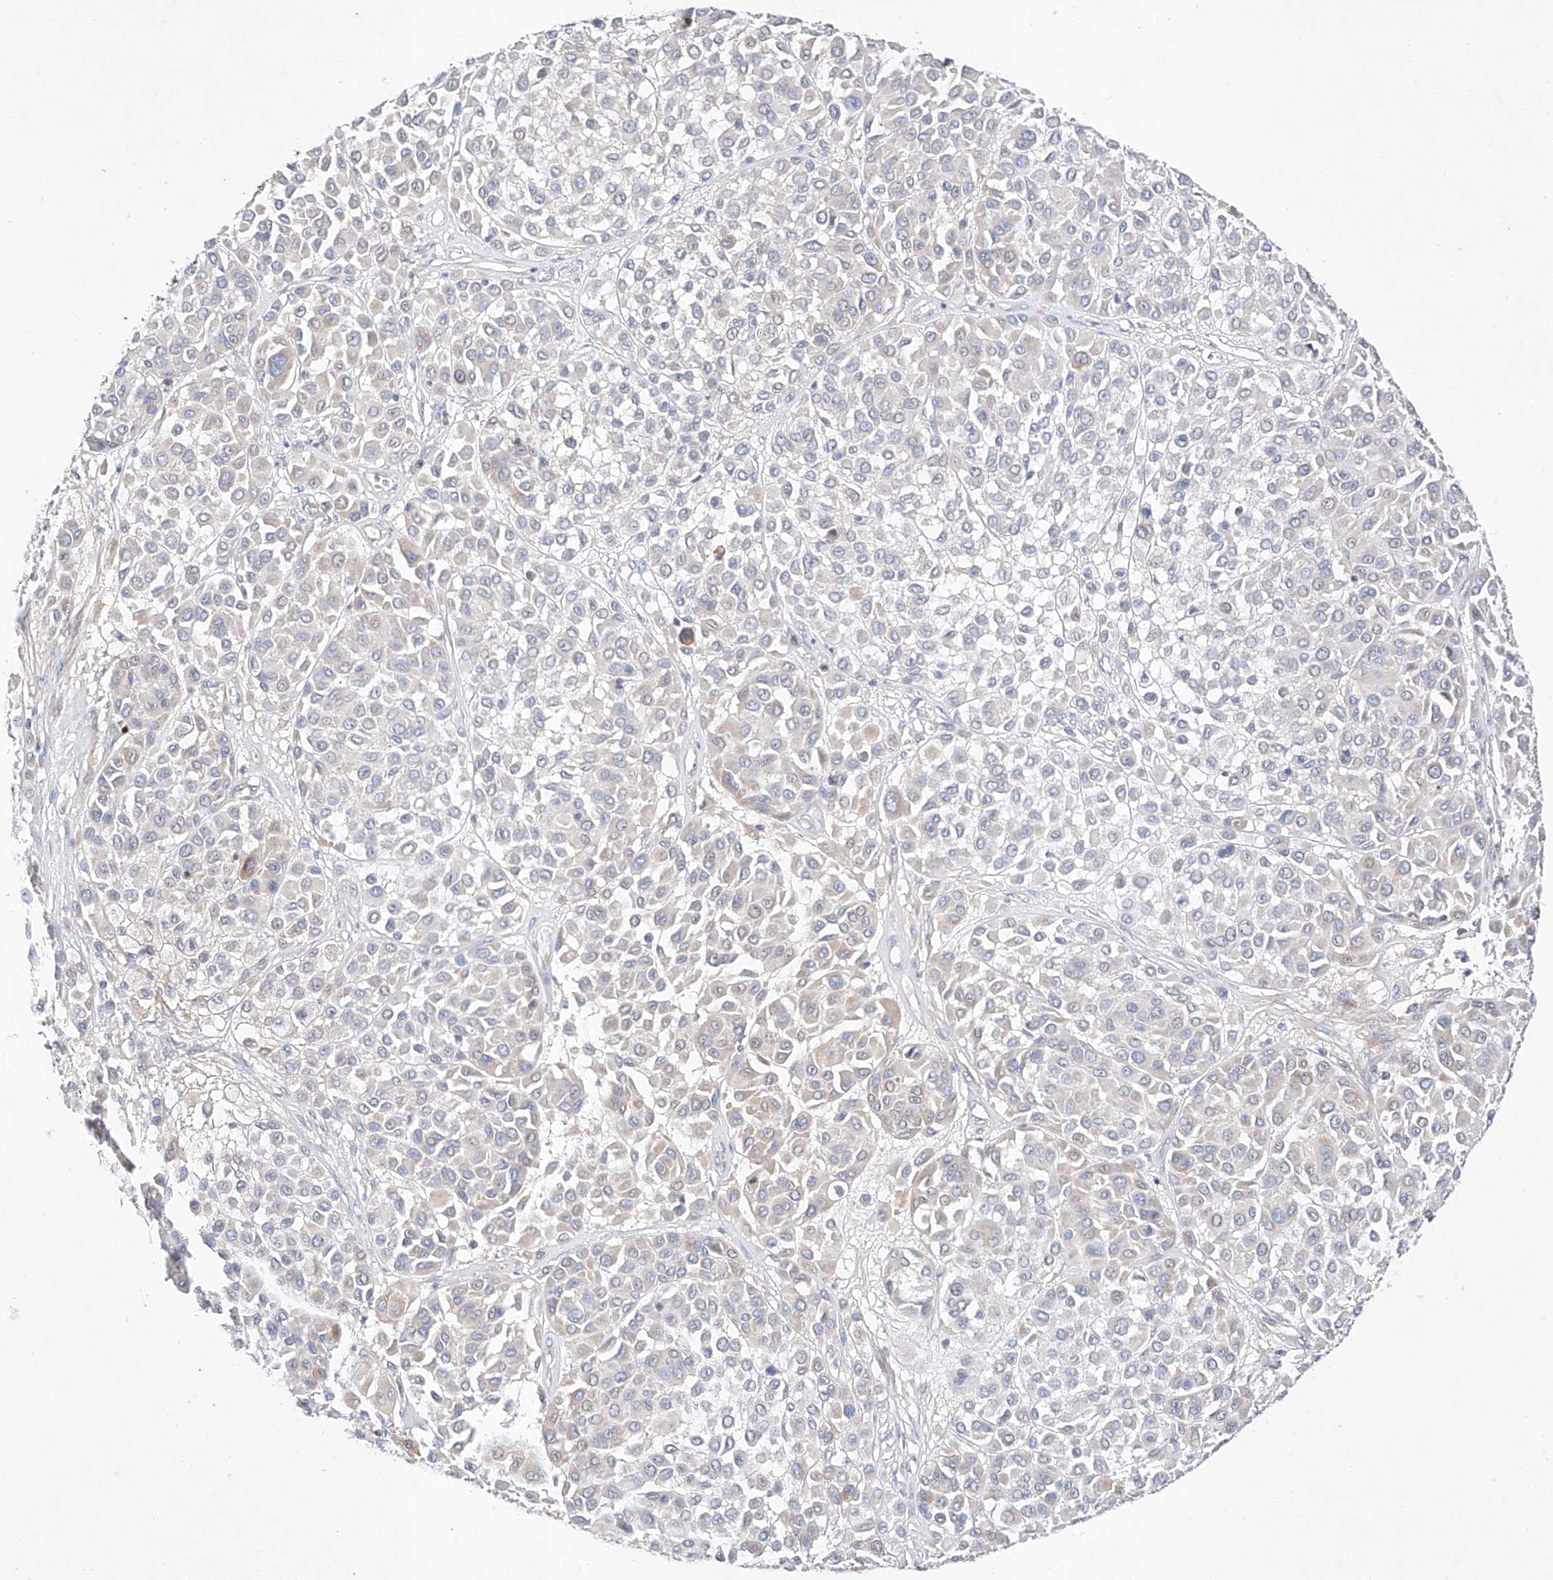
{"staining": {"intensity": "negative", "quantity": "none", "location": "none"}, "tissue": "melanoma", "cell_type": "Tumor cells", "image_type": "cancer", "snomed": [{"axis": "morphology", "description": "Malignant melanoma, Metastatic site"}, {"axis": "topography", "description": "Soft tissue"}], "caption": "High power microscopy micrograph of an IHC micrograph of melanoma, revealing no significant staining in tumor cells. (Brightfield microscopy of DAB (3,3'-diaminobenzidine) IHC at high magnification).", "gene": "C6orf118", "patient": {"sex": "male", "age": 41}}